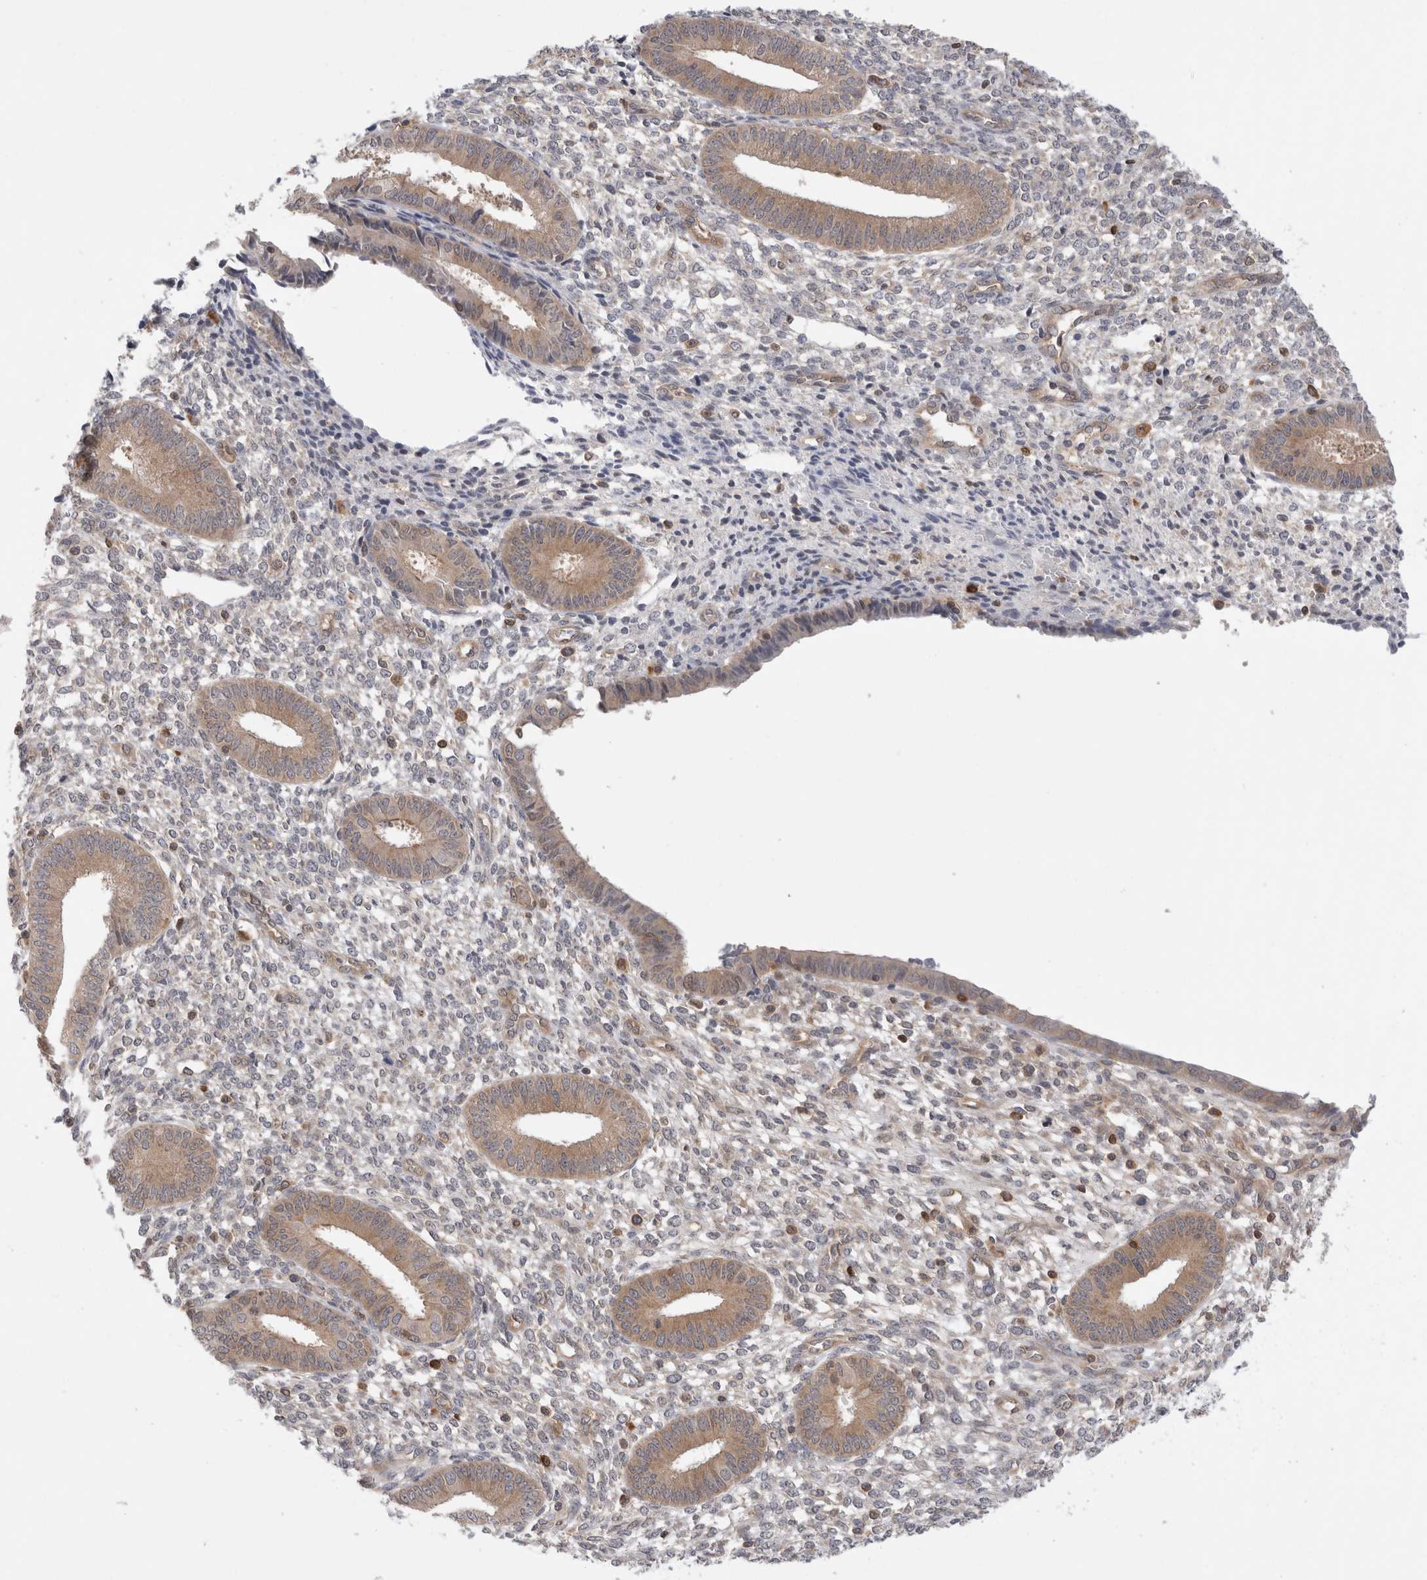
{"staining": {"intensity": "moderate", "quantity": "<25%", "location": "cytoplasmic/membranous,nuclear"}, "tissue": "endometrium", "cell_type": "Cells in endometrial stroma", "image_type": "normal", "snomed": [{"axis": "morphology", "description": "Normal tissue, NOS"}, {"axis": "topography", "description": "Endometrium"}], "caption": "A photomicrograph of endometrium stained for a protein shows moderate cytoplasmic/membranous,nuclear brown staining in cells in endometrial stroma. (Brightfield microscopy of DAB IHC at high magnification).", "gene": "NFKB1", "patient": {"sex": "female", "age": 46}}